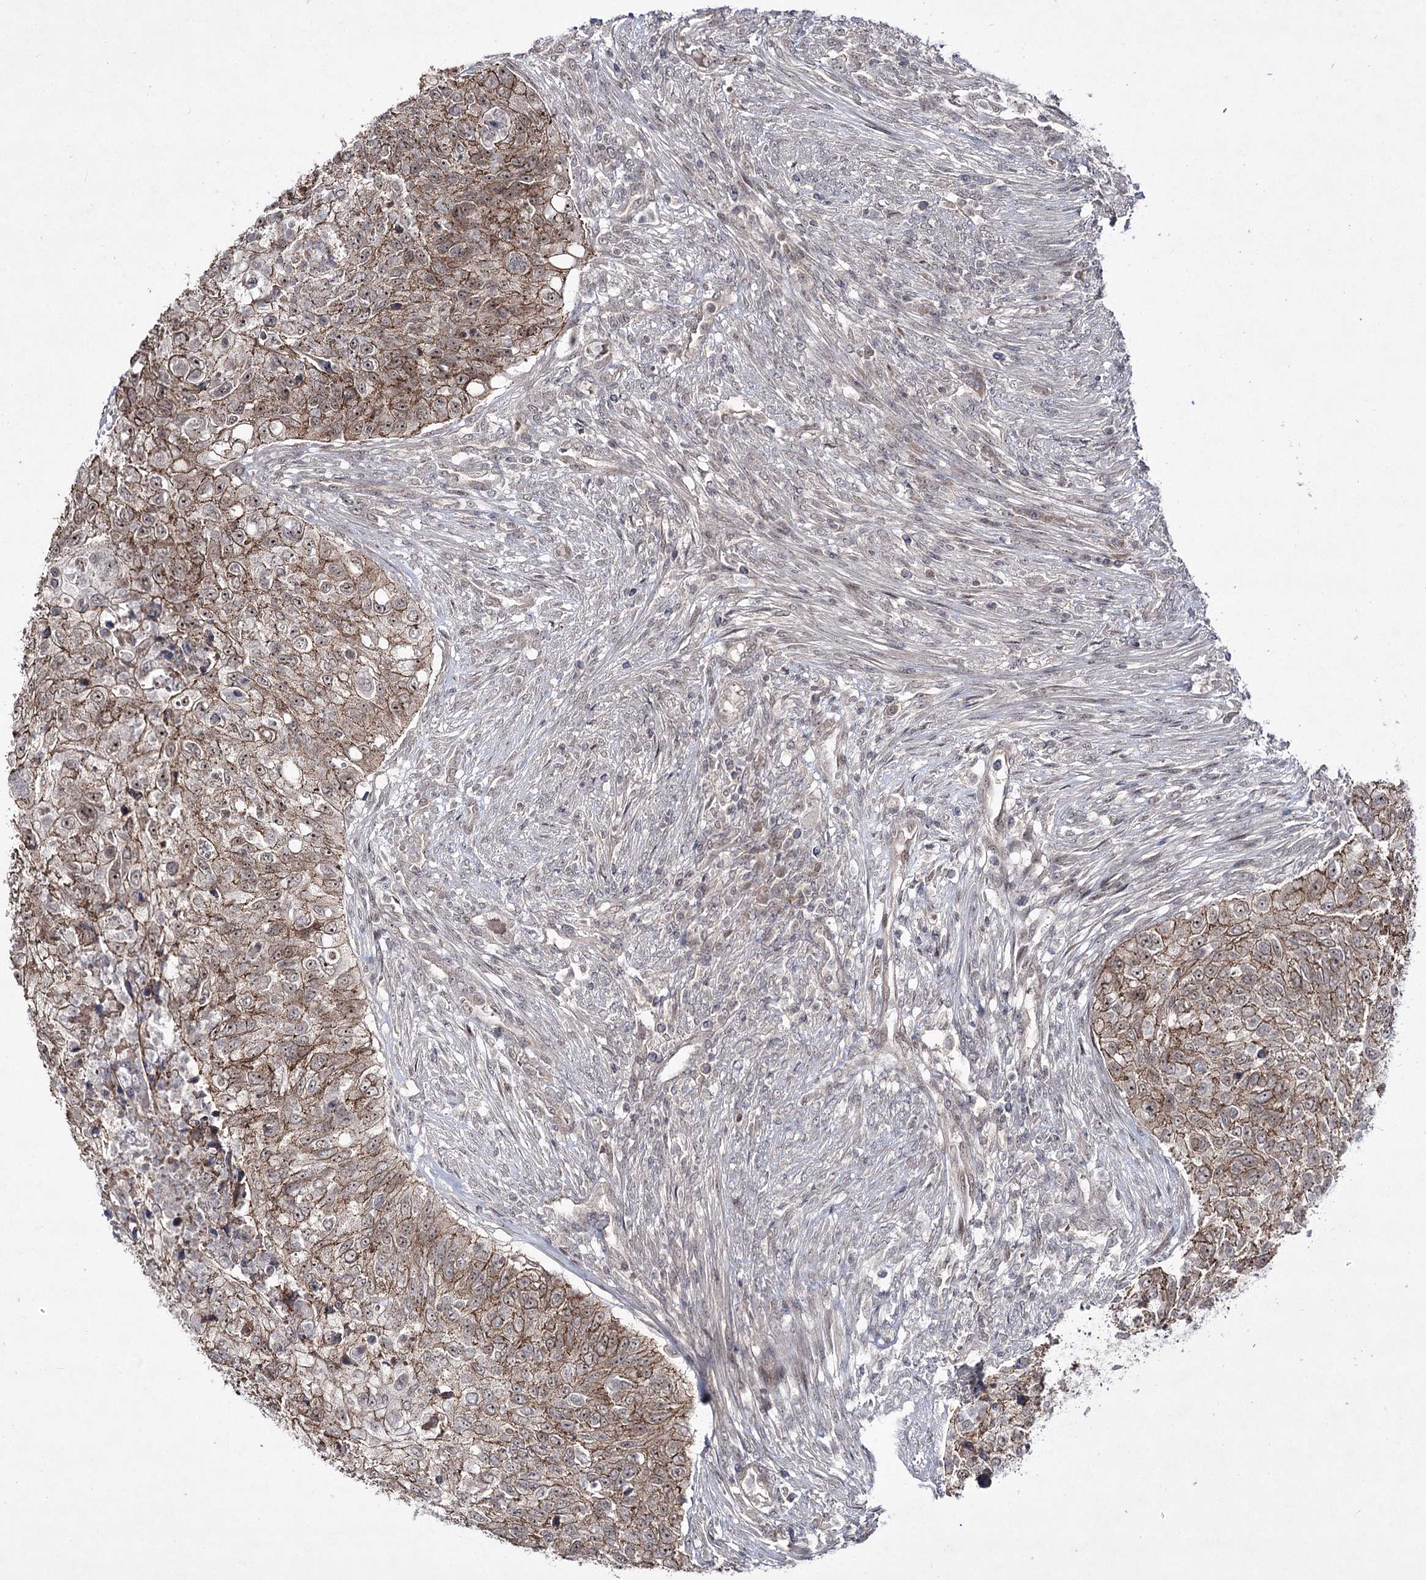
{"staining": {"intensity": "moderate", "quantity": ">75%", "location": "cytoplasmic/membranous,nuclear"}, "tissue": "urothelial cancer", "cell_type": "Tumor cells", "image_type": "cancer", "snomed": [{"axis": "morphology", "description": "Urothelial carcinoma, High grade"}, {"axis": "topography", "description": "Urinary bladder"}], "caption": "Urothelial carcinoma (high-grade) tissue reveals moderate cytoplasmic/membranous and nuclear positivity in approximately >75% of tumor cells, visualized by immunohistochemistry.", "gene": "HOXC11", "patient": {"sex": "female", "age": 60}}